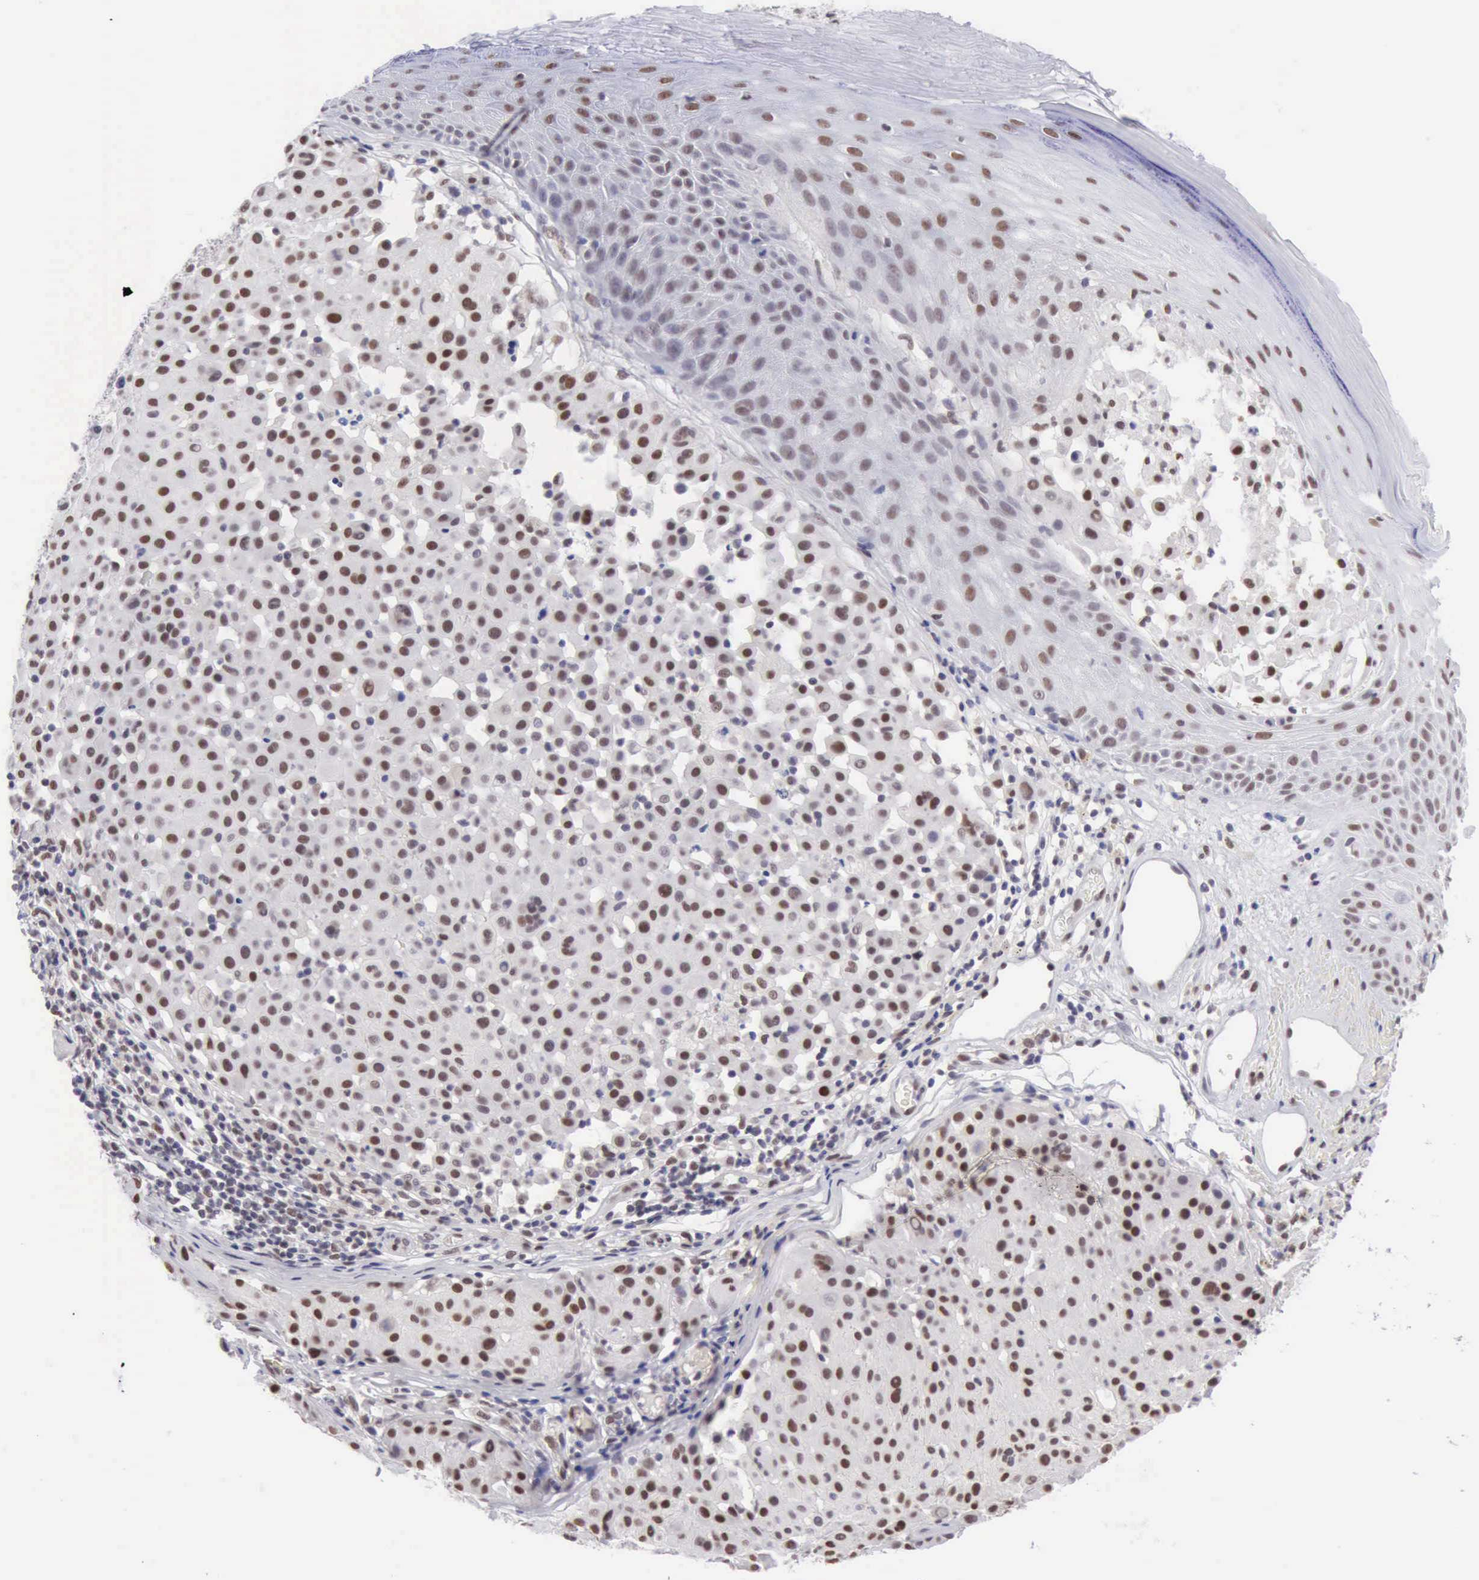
{"staining": {"intensity": "weak", "quantity": "25%-75%", "location": "nuclear"}, "tissue": "melanoma", "cell_type": "Tumor cells", "image_type": "cancer", "snomed": [{"axis": "morphology", "description": "Malignant melanoma, NOS"}, {"axis": "topography", "description": "Skin"}], "caption": "The immunohistochemical stain highlights weak nuclear staining in tumor cells of malignant melanoma tissue. Using DAB (3,3'-diaminobenzidine) (brown) and hematoxylin (blue) stains, captured at high magnification using brightfield microscopy.", "gene": "ERCC4", "patient": {"sex": "male", "age": 36}}